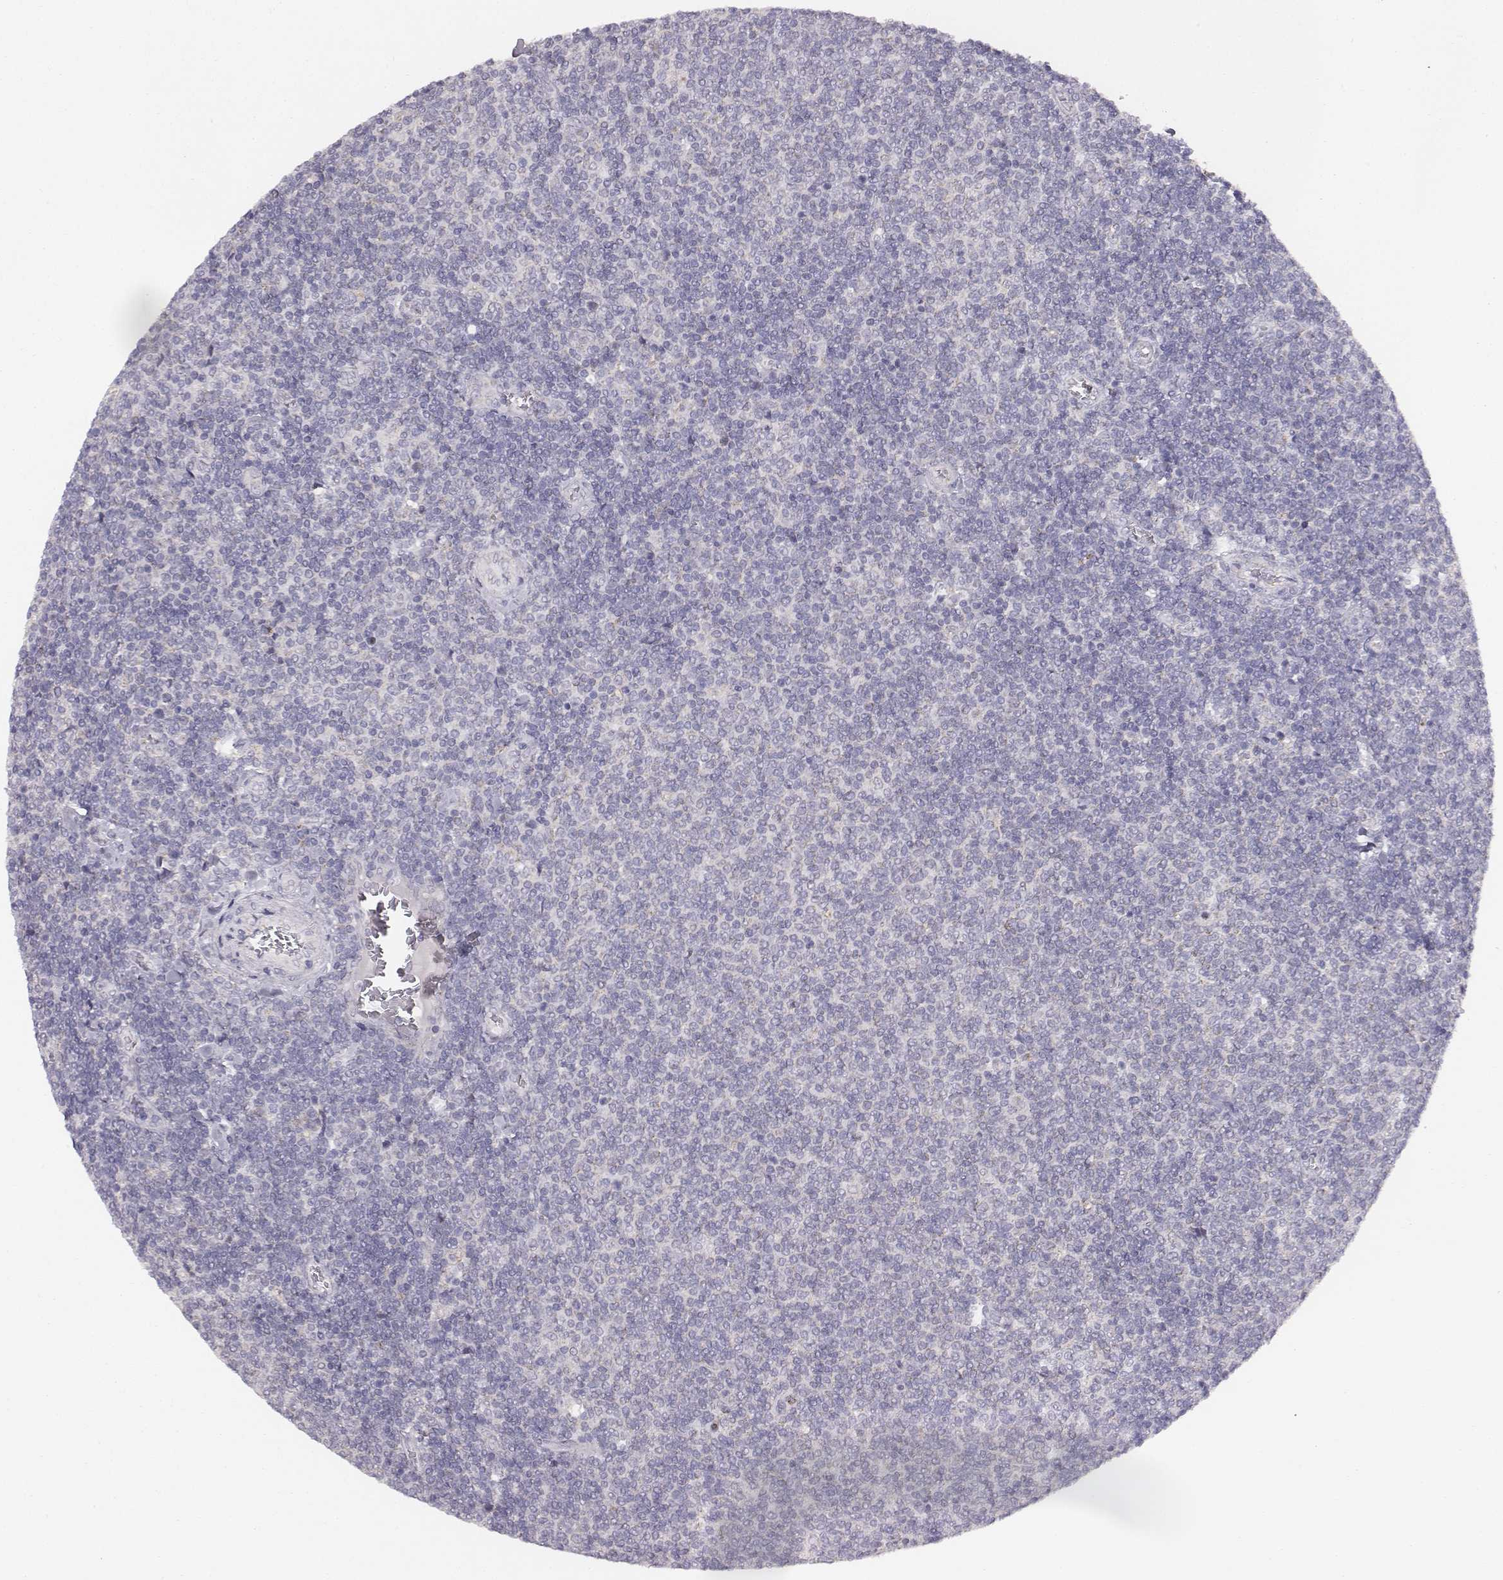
{"staining": {"intensity": "negative", "quantity": "none", "location": "none"}, "tissue": "lymphoma", "cell_type": "Tumor cells", "image_type": "cancer", "snomed": [{"axis": "morphology", "description": "Malignant lymphoma, non-Hodgkin's type, Low grade"}, {"axis": "topography", "description": "Lymph node"}], "caption": "An image of low-grade malignant lymphoma, non-Hodgkin's type stained for a protein demonstrates no brown staining in tumor cells. Brightfield microscopy of immunohistochemistry stained with DAB (3,3'-diaminobenzidine) (brown) and hematoxylin (blue), captured at high magnification.", "gene": "ABCD3", "patient": {"sex": "male", "age": 52}}